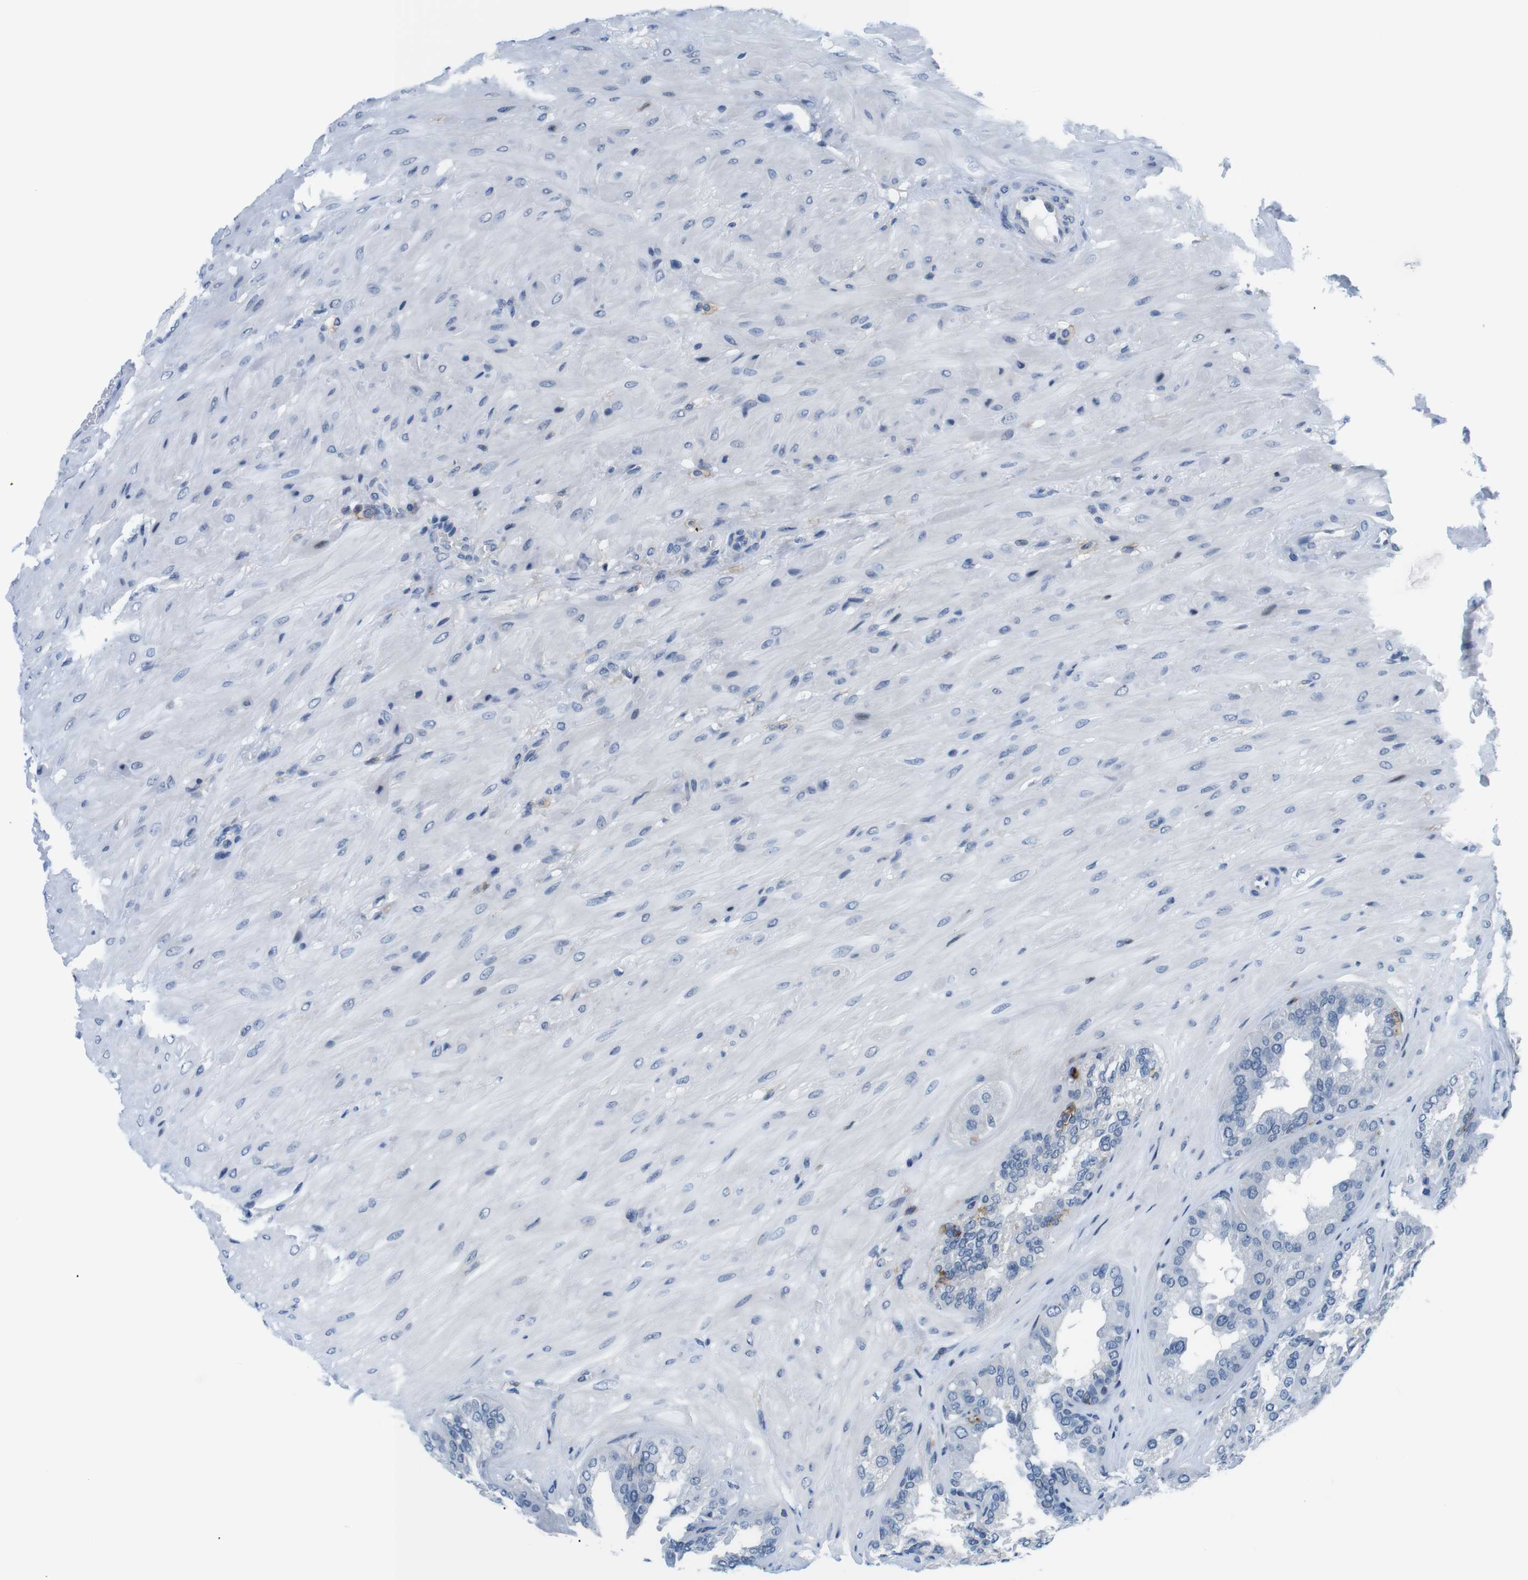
{"staining": {"intensity": "negative", "quantity": "none", "location": "none"}, "tissue": "seminal vesicle", "cell_type": "Glandular cells", "image_type": "normal", "snomed": [{"axis": "morphology", "description": "Normal tissue, NOS"}, {"axis": "topography", "description": "Prostate"}, {"axis": "topography", "description": "Seminal veicle"}], "caption": "Human seminal vesicle stained for a protein using immunohistochemistry shows no expression in glandular cells.", "gene": "CD300C", "patient": {"sex": "male", "age": 51}}